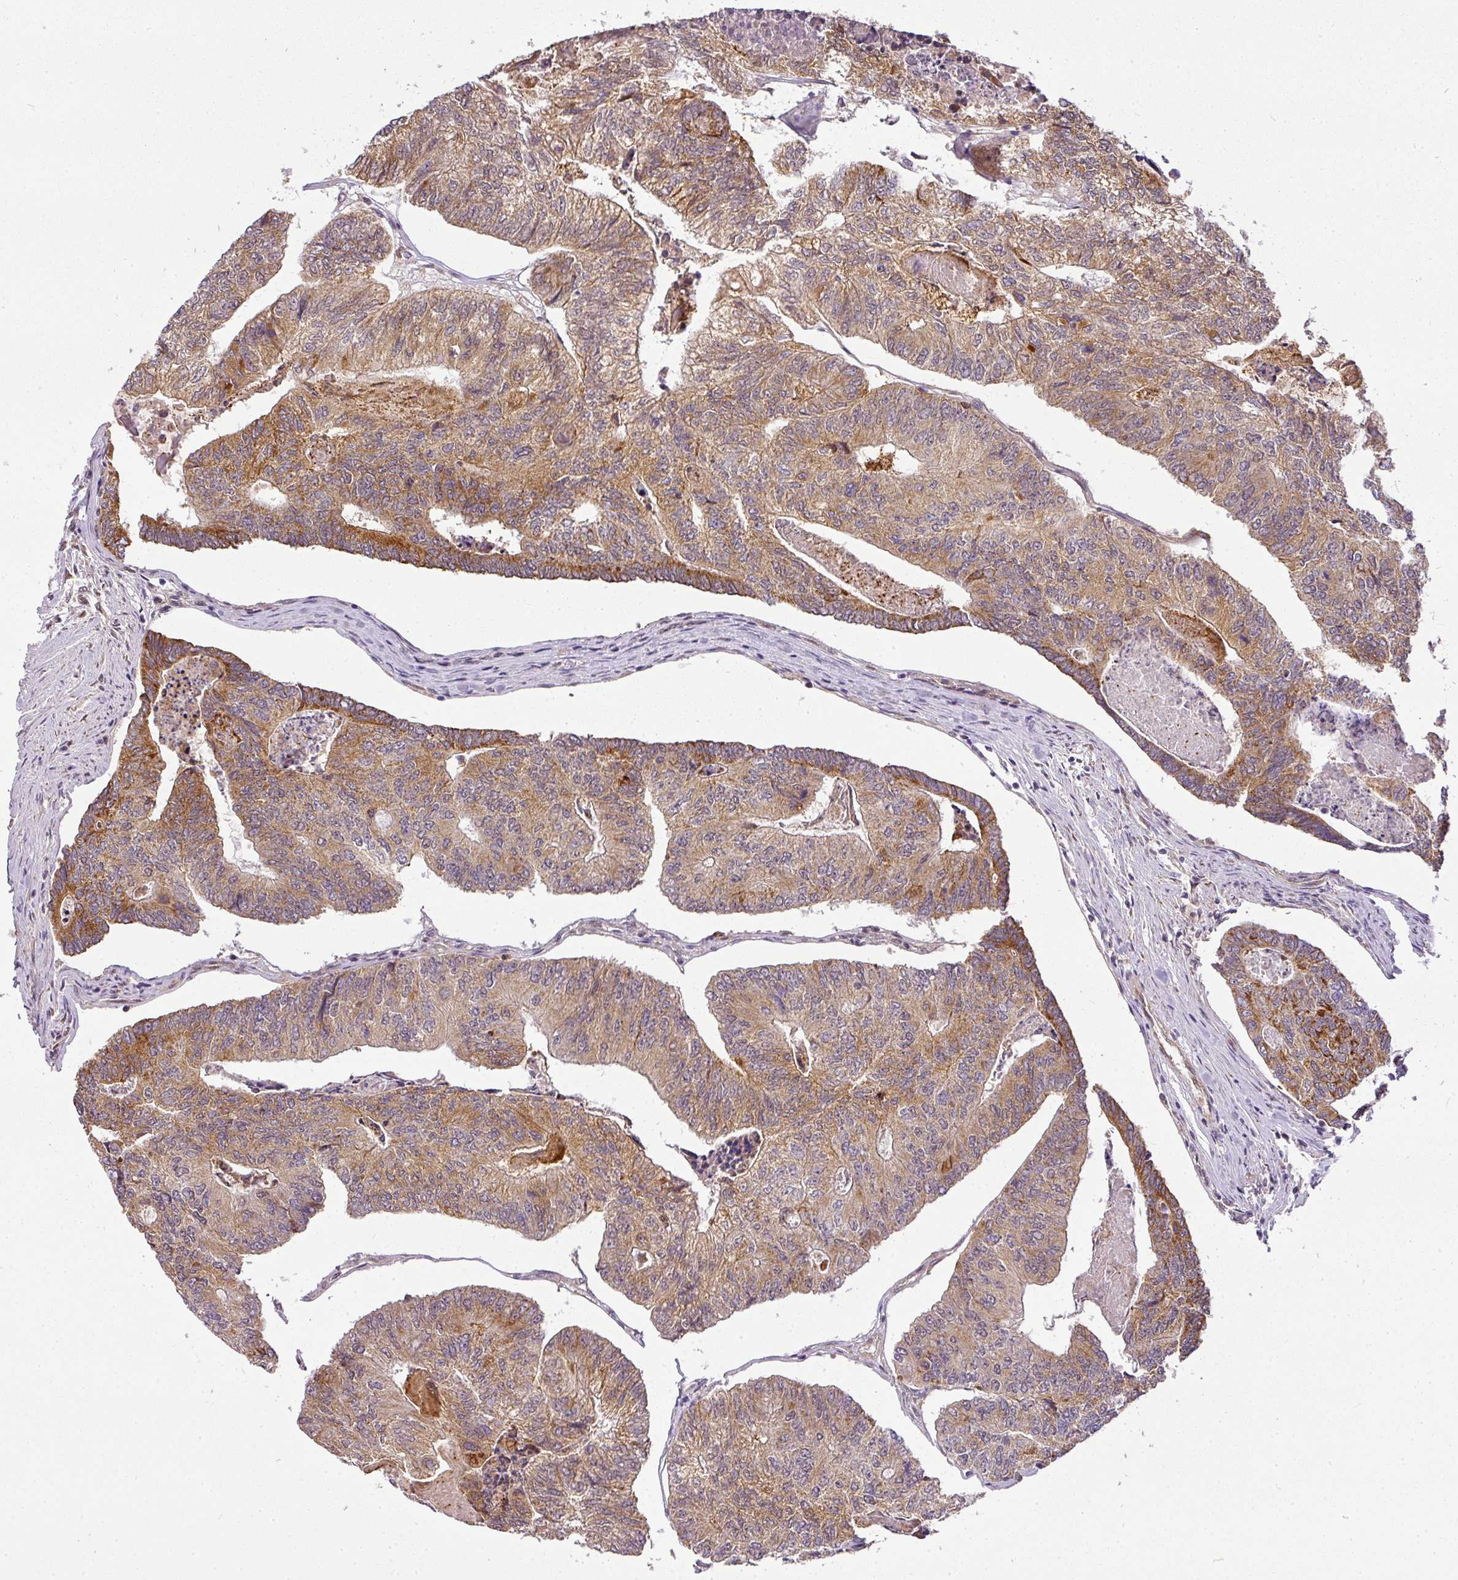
{"staining": {"intensity": "moderate", "quantity": ">75%", "location": "cytoplasmic/membranous"}, "tissue": "colorectal cancer", "cell_type": "Tumor cells", "image_type": "cancer", "snomed": [{"axis": "morphology", "description": "Adenocarcinoma, NOS"}, {"axis": "topography", "description": "Colon"}], "caption": "Colorectal adenocarcinoma stained for a protein (brown) reveals moderate cytoplasmic/membranous positive staining in about >75% of tumor cells.", "gene": "C1orf226", "patient": {"sex": "female", "age": 67}}